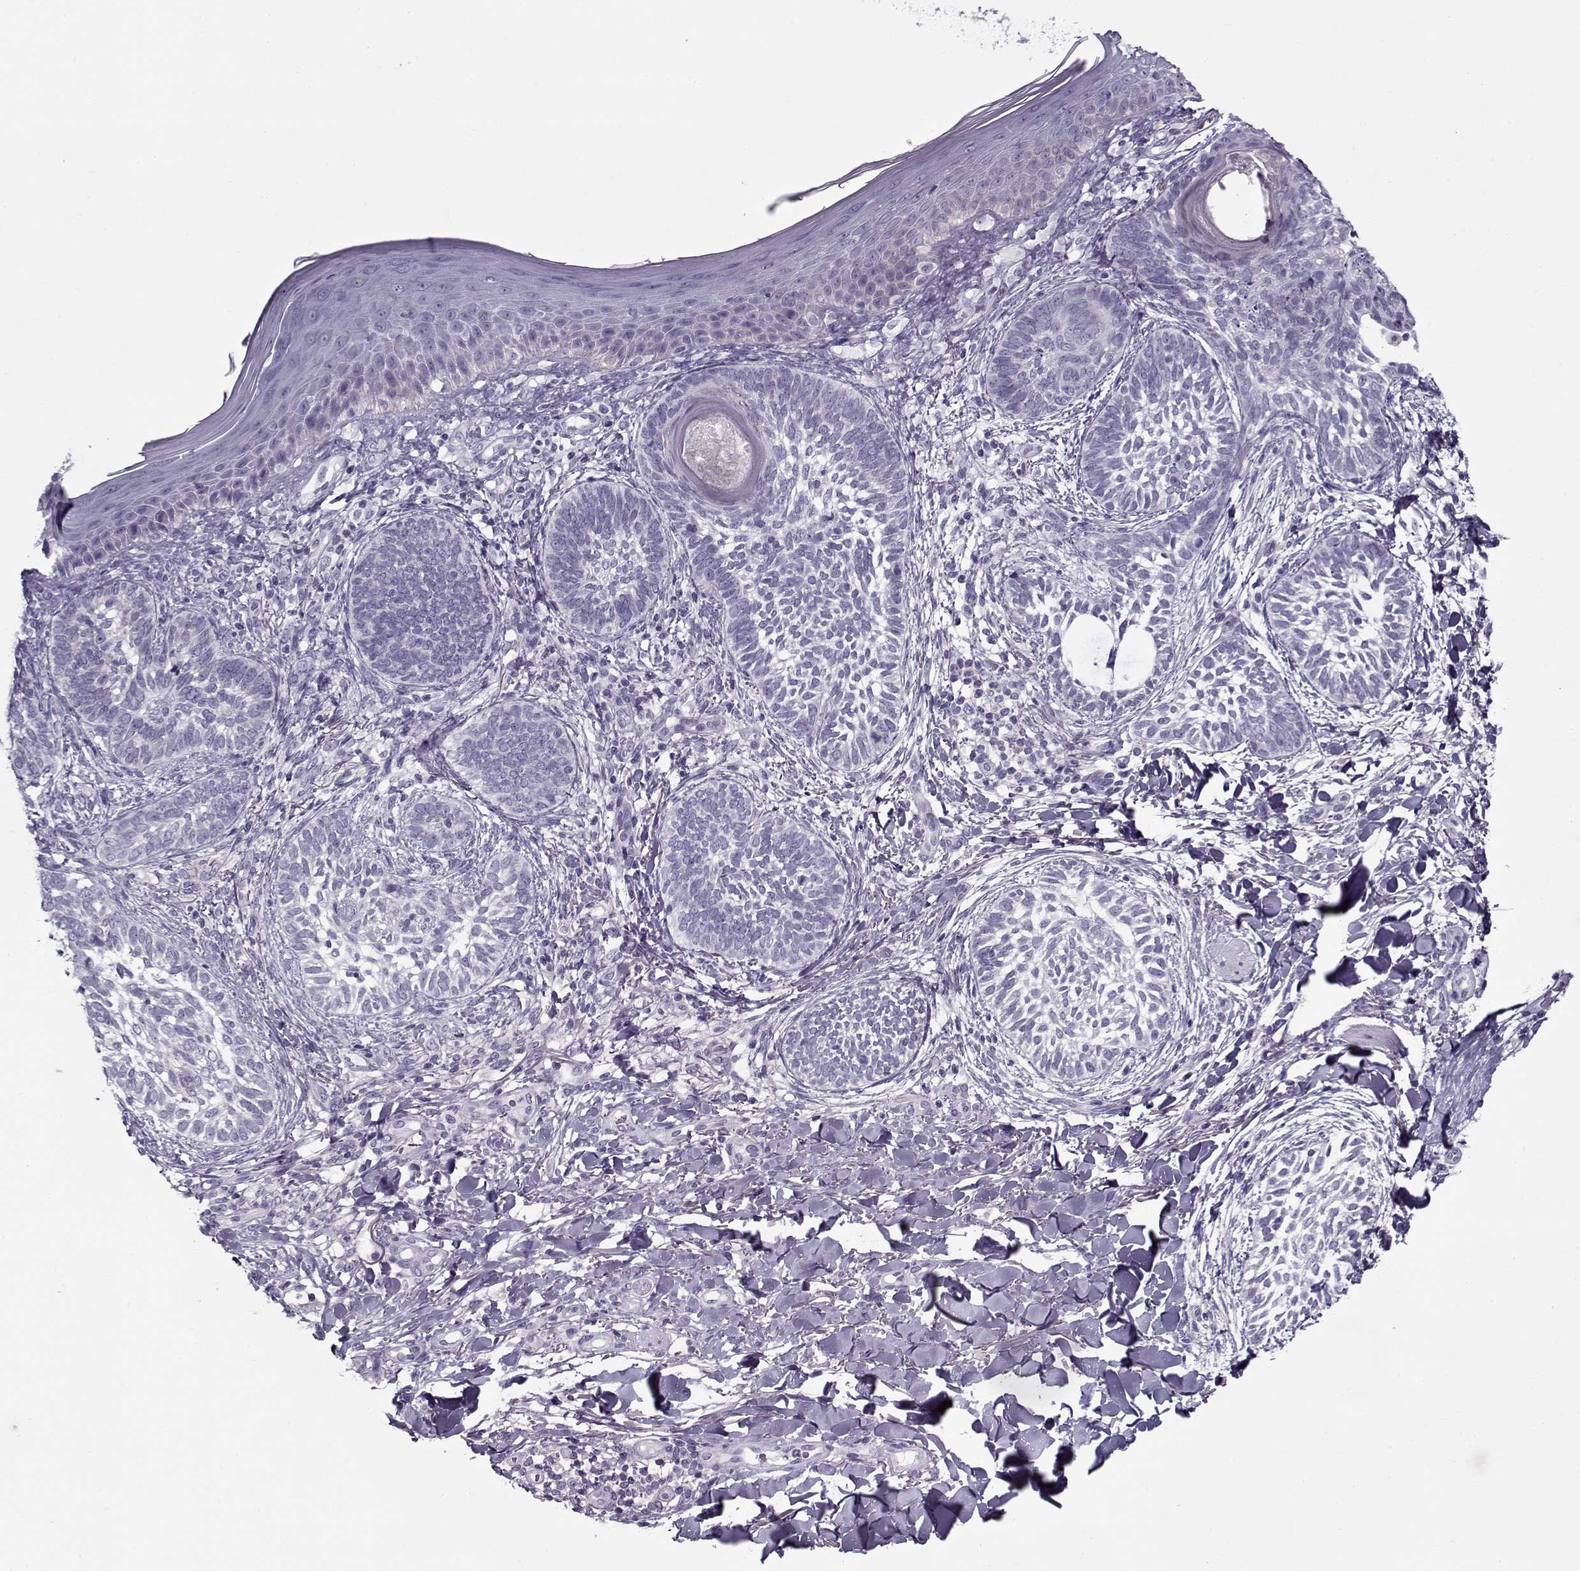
{"staining": {"intensity": "negative", "quantity": "none", "location": "none"}, "tissue": "skin cancer", "cell_type": "Tumor cells", "image_type": "cancer", "snomed": [{"axis": "morphology", "description": "Normal tissue, NOS"}, {"axis": "morphology", "description": "Basal cell carcinoma"}, {"axis": "topography", "description": "Skin"}], "caption": "A photomicrograph of skin cancer stained for a protein shows no brown staining in tumor cells.", "gene": "PP2D1", "patient": {"sex": "male", "age": 46}}